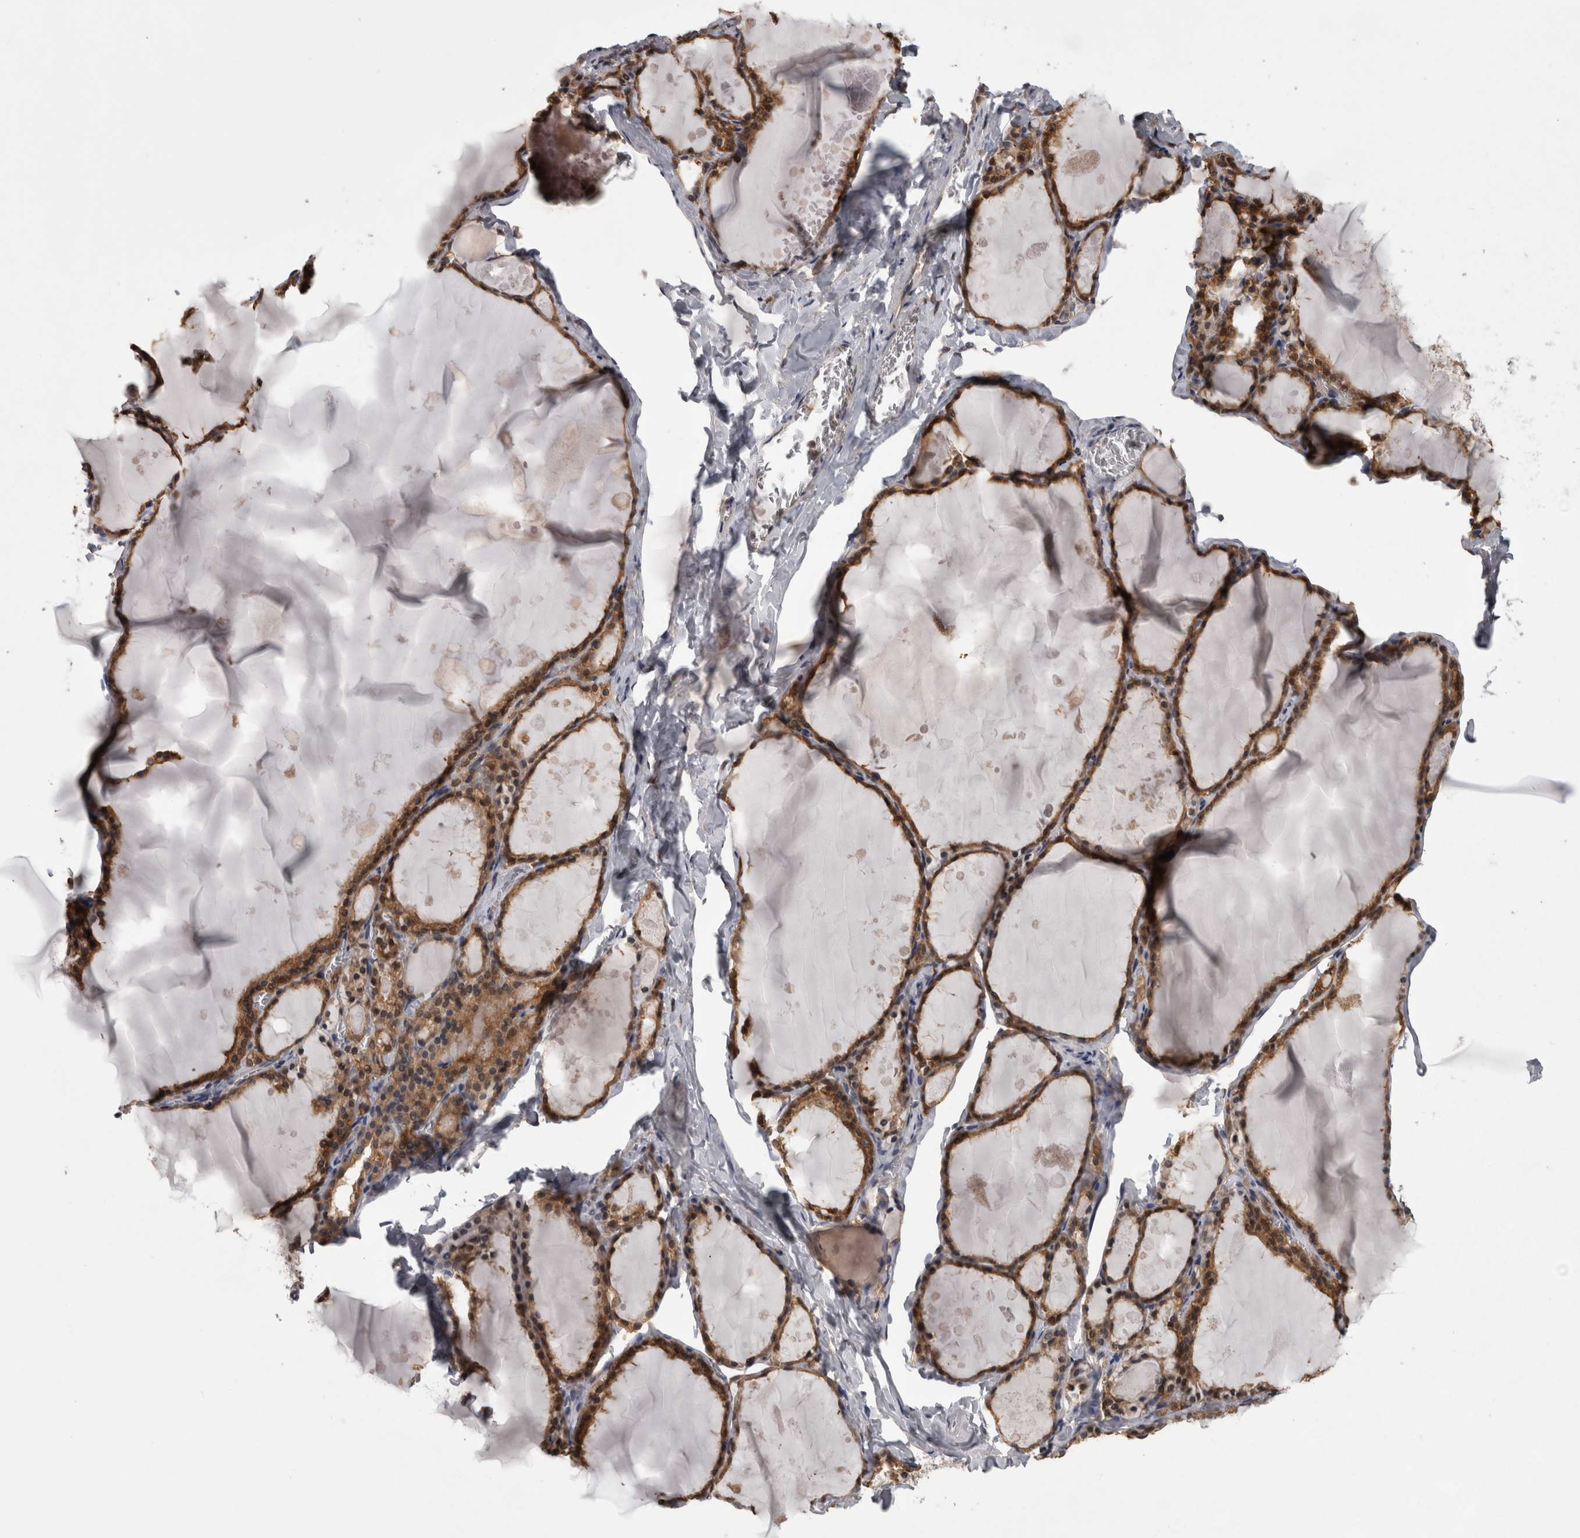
{"staining": {"intensity": "moderate", "quantity": ">75%", "location": "cytoplasmic/membranous"}, "tissue": "thyroid gland", "cell_type": "Glandular cells", "image_type": "normal", "snomed": [{"axis": "morphology", "description": "Normal tissue, NOS"}, {"axis": "topography", "description": "Thyroid gland"}], "caption": "This is a histology image of immunohistochemistry (IHC) staining of normal thyroid gland, which shows moderate staining in the cytoplasmic/membranous of glandular cells.", "gene": "APRT", "patient": {"sex": "male", "age": 56}}